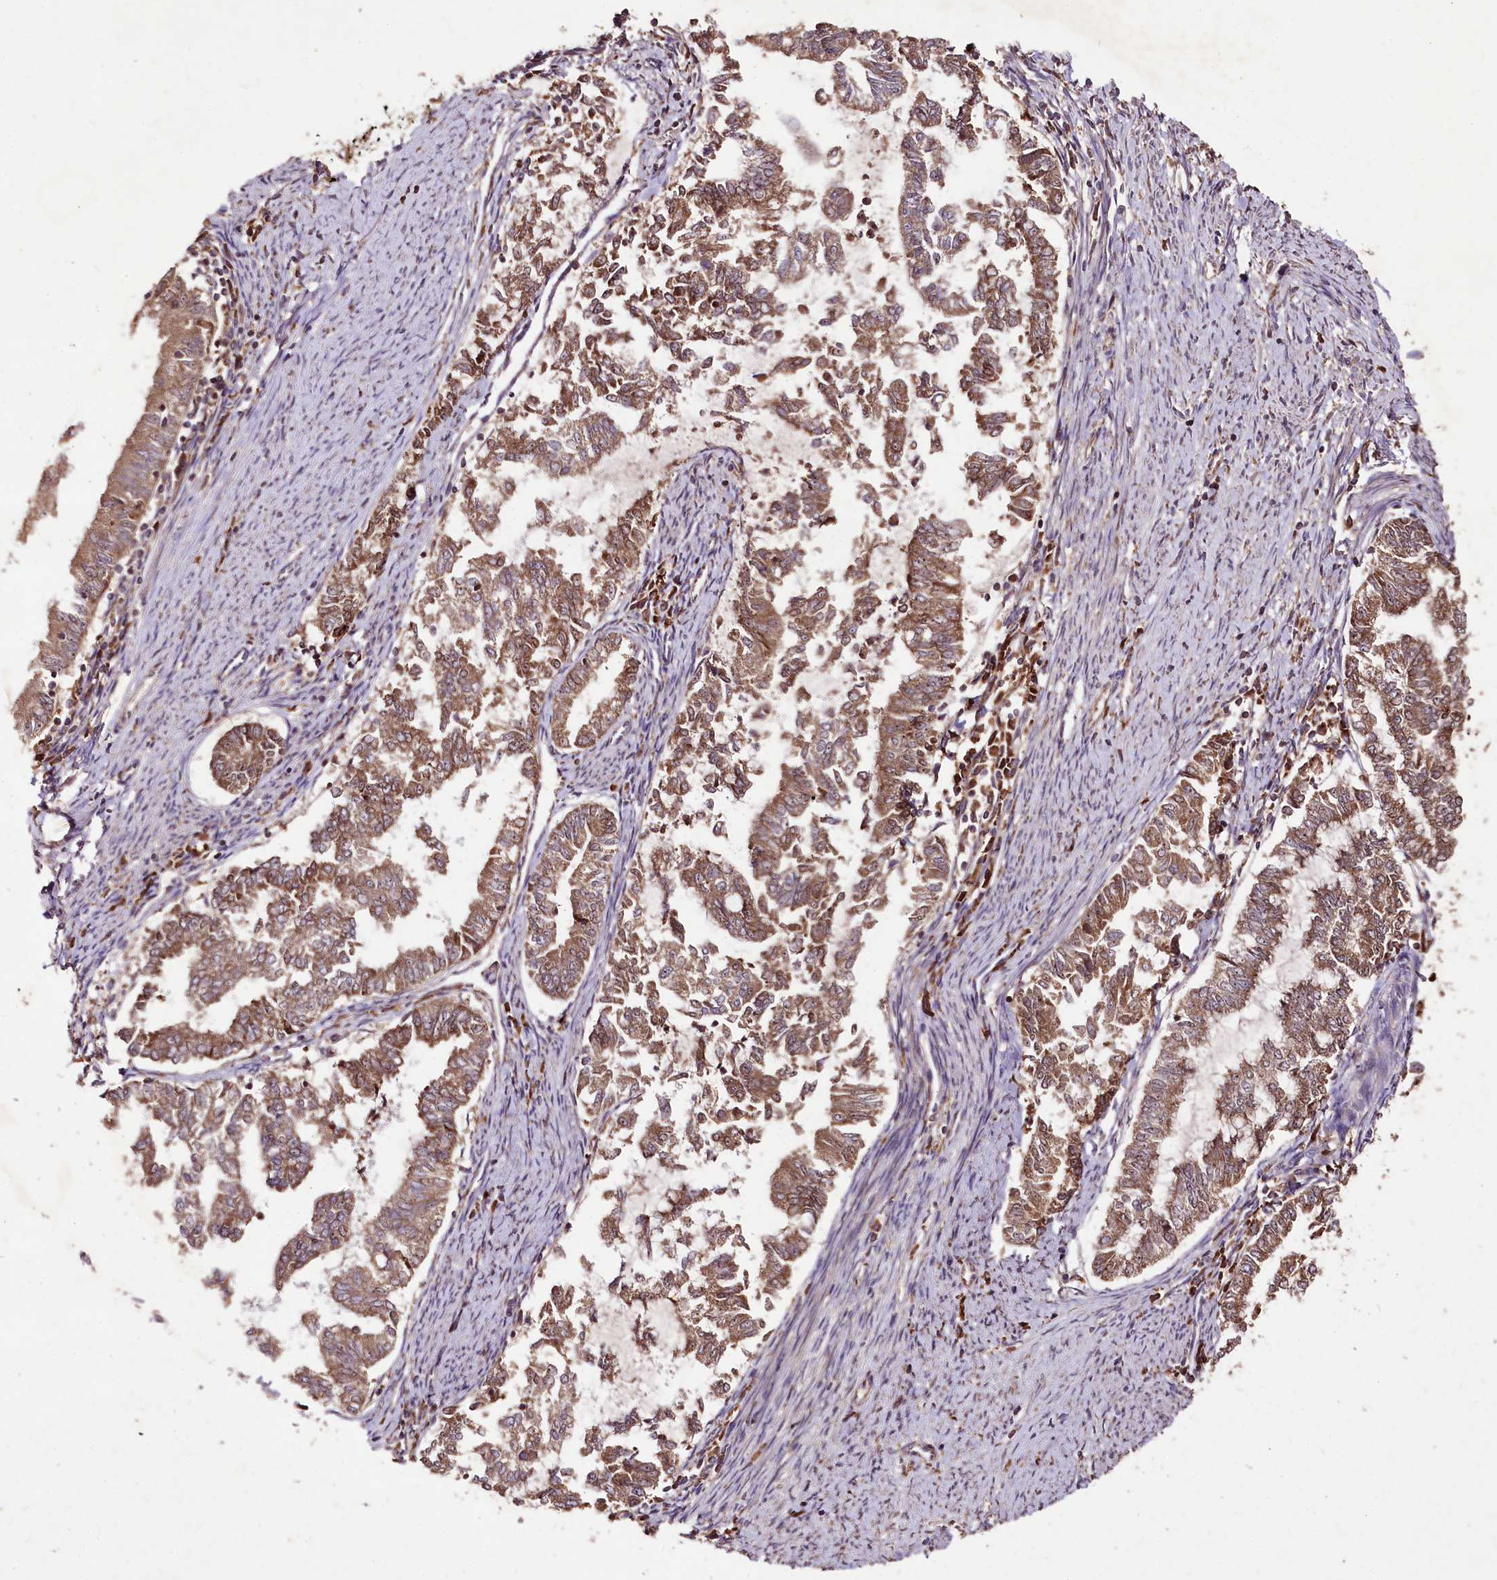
{"staining": {"intensity": "moderate", "quantity": ">75%", "location": "cytoplasmic/membranous"}, "tissue": "endometrial cancer", "cell_type": "Tumor cells", "image_type": "cancer", "snomed": [{"axis": "morphology", "description": "Adenocarcinoma, NOS"}, {"axis": "topography", "description": "Endometrium"}], "caption": "Immunohistochemical staining of endometrial cancer (adenocarcinoma) shows medium levels of moderate cytoplasmic/membranous staining in approximately >75% of tumor cells. The protein is stained brown, and the nuclei are stained in blue (DAB IHC with brightfield microscopy, high magnification).", "gene": "FAM53B", "patient": {"sex": "female", "age": 79}}